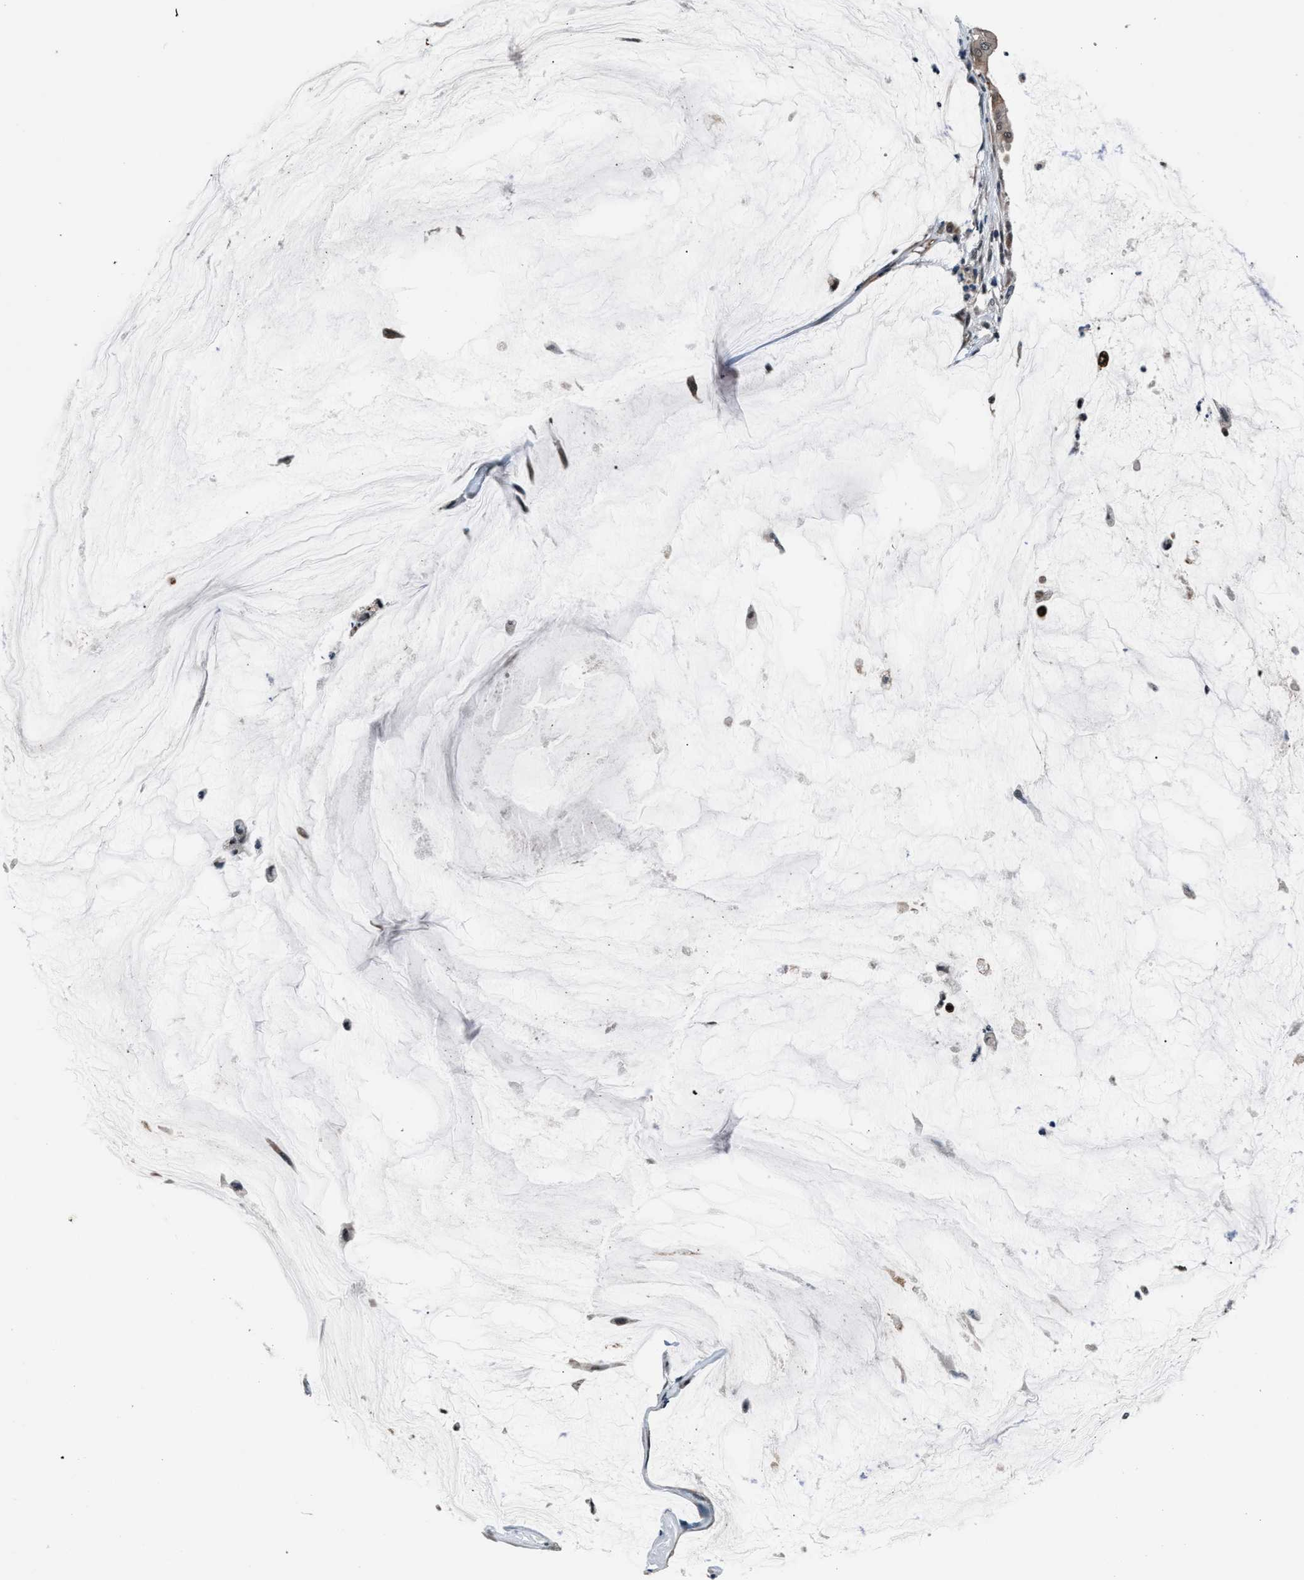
{"staining": {"intensity": "weak", "quantity": "25%-75%", "location": "cytoplasmic/membranous"}, "tissue": "pancreatic cancer", "cell_type": "Tumor cells", "image_type": "cancer", "snomed": [{"axis": "morphology", "description": "Adenocarcinoma, NOS"}, {"axis": "topography", "description": "Pancreas"}], "caption": "Protein expression analysis of human pancreatic cancer reveals weak cytoplasmic/membranous positivity in approximately 25%-75% of tumor cells.", "gene": "RBM33", "patient": {"sex": "male", "age": 41}}